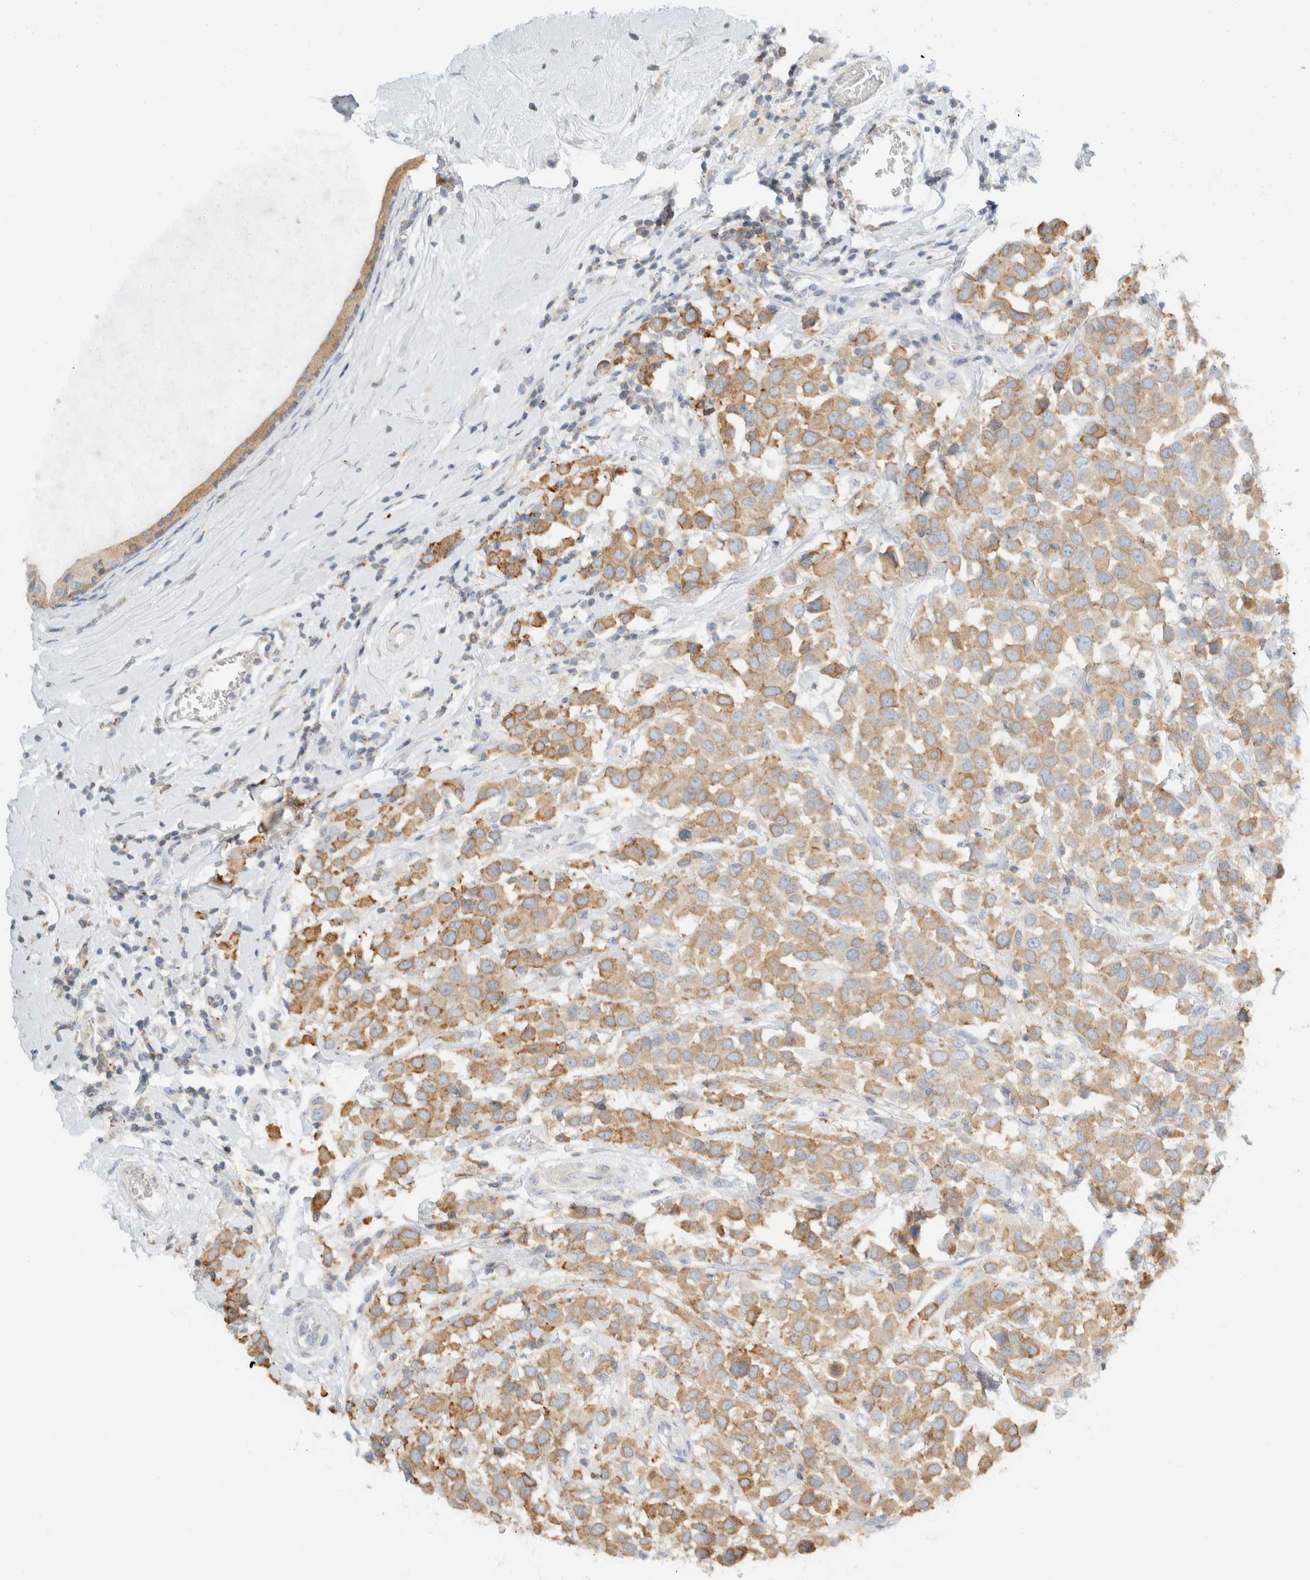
{"staining": {"intensity": "moderate", "quantity": "25%-75%", "location": "cytoplasmic/membranous"}, "tissue": "breast cancer", "cell_type": "Tumor cells", "image_type": "cancer", "snomed": [{"axis": "morphology", "description": "Duct carcinoma"}, {"axis": "topography", "description": "Breast"}], "caption": "Tumor cells demonstrate moderate cytoplasmic/membranous expression in about 25%-75% of cells in breast cancer.", "gene": "SH3GLB2", "patient": {"sex": "female", "age": 61}}